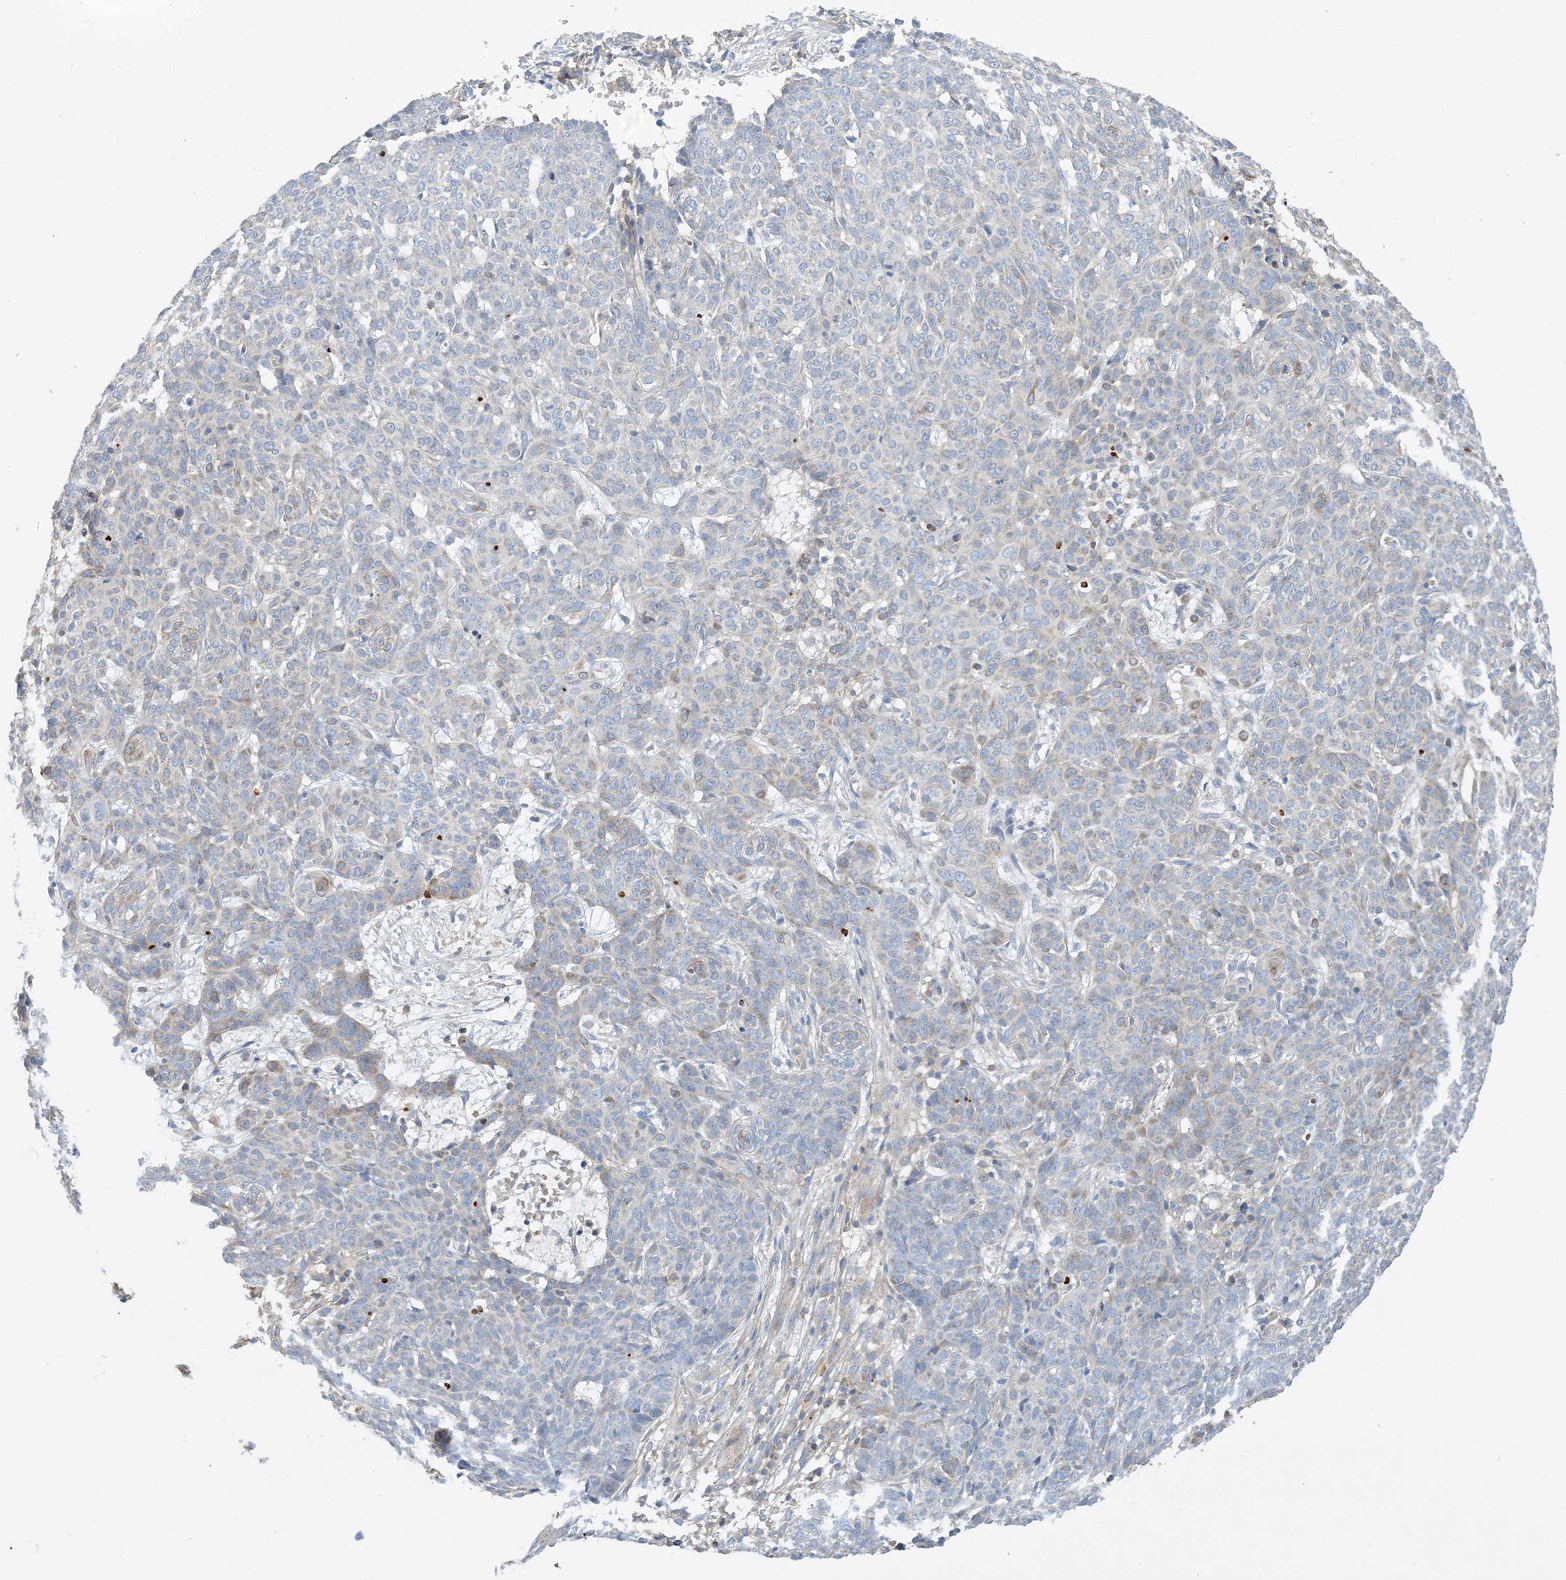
{"staining": {"intensity": "weak", "quantity": "<25%", "location": "cytoplasmic/membranous"}, "tissue": "skin cancer", "cell_type": "Tumor cells", "image_type": "cancer", "snomed": [{"axis": "morphology", "description": "Basal cell carcinoma"}, {"axis": "topography", "description": "Skin"}], "caption": "The histopathology image reveals no significant staining in tumor cells of basal cell carcinoma (skin). (Brightfield microscopy of DAB immunohistochemistry at high magnification).", "gene": "CALHM5", "patient": {"sex": "male", "age": 85}}